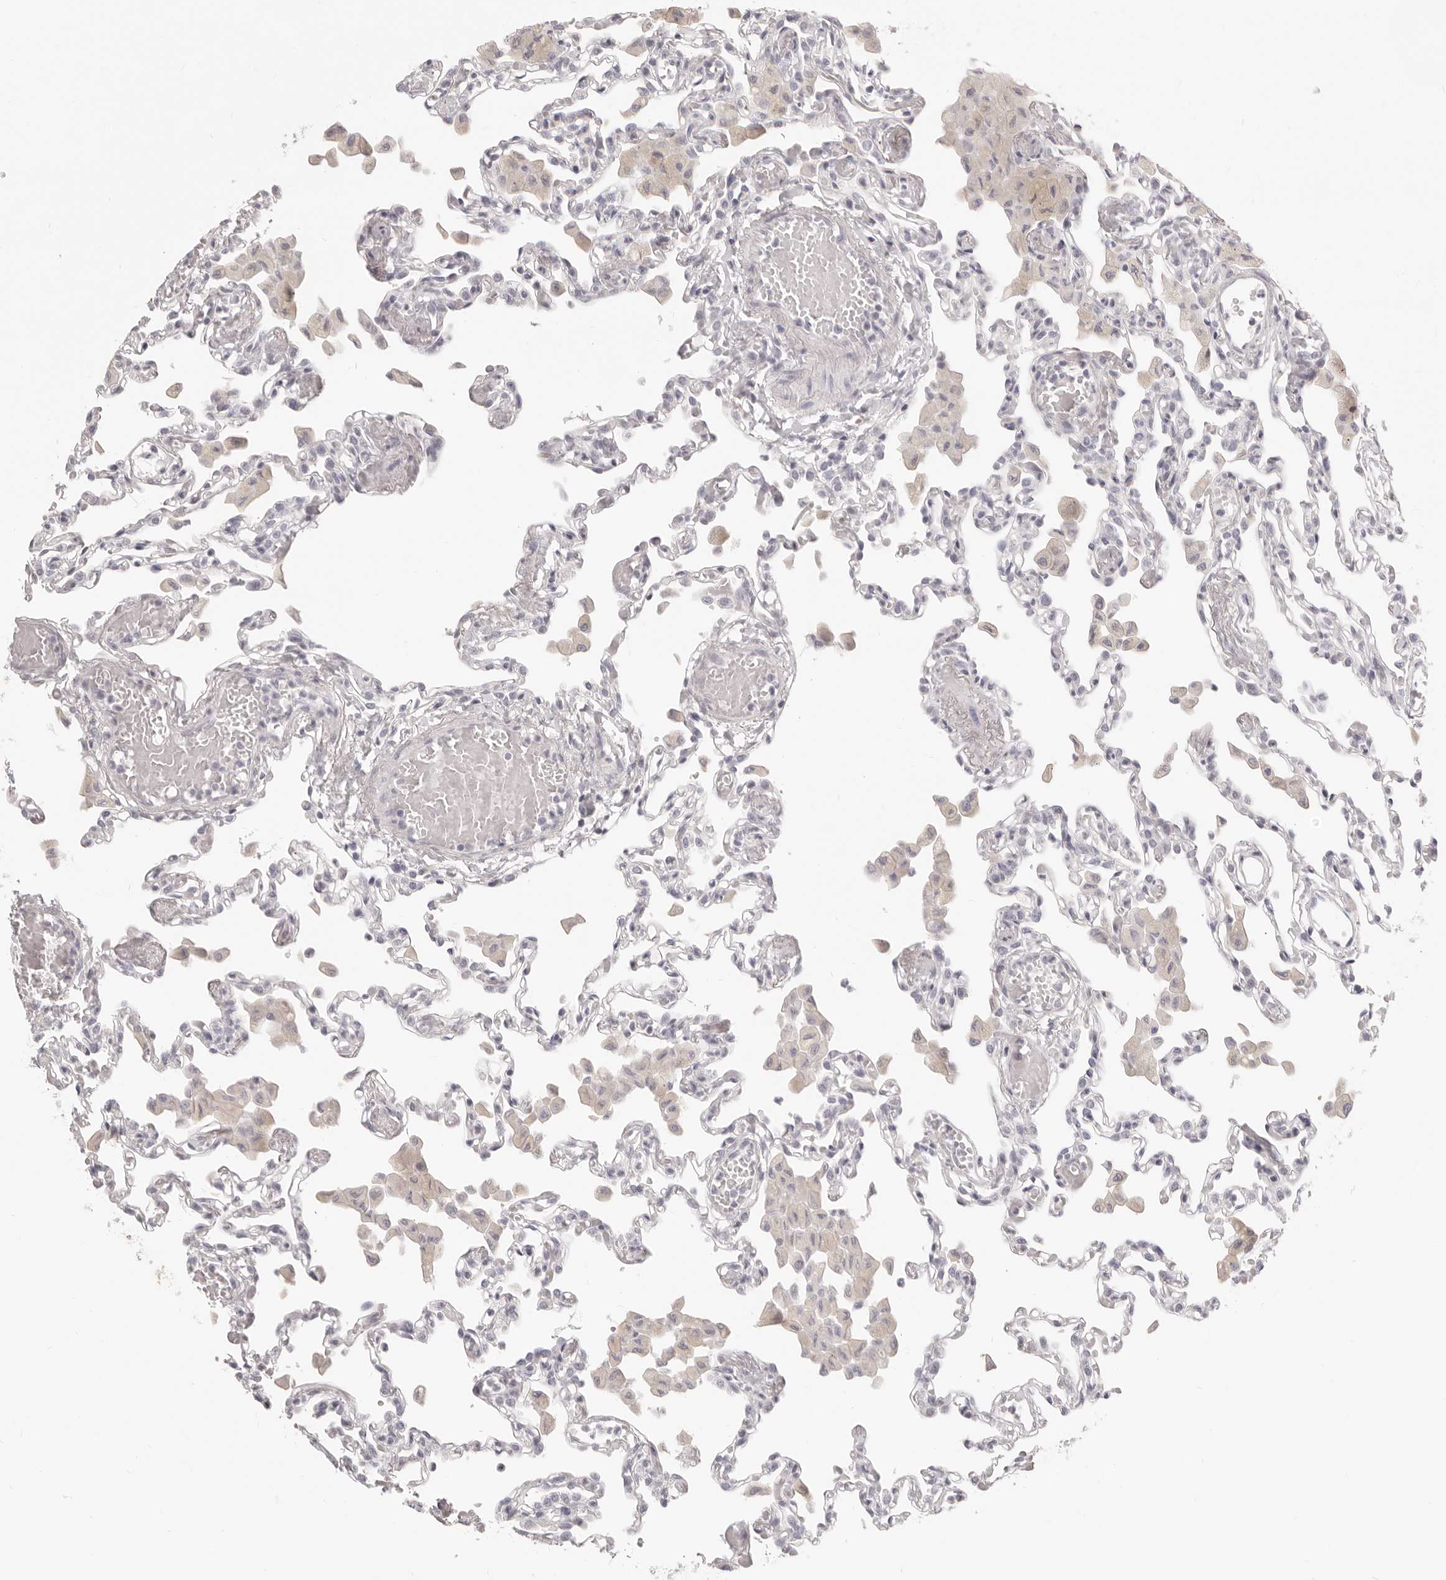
{"staining": {"intensity": "negative", "quantity": "none", "location": "none"}, "tissue": "lung", "cell_type": "Alveolar cells", "image_type": "normal", "snomed": [{"axis": "morphology", "description": "Normal tissue, NOS"}, {"axis": "topography", "description": "Bronchus"}, {"axis": "topography", "description": "Lung"}], "caption": "Alveolar cells show no significant protein positivity in benign lung.", "gene": "FABP1", "patient": {"sex": "female", "age": 49}}